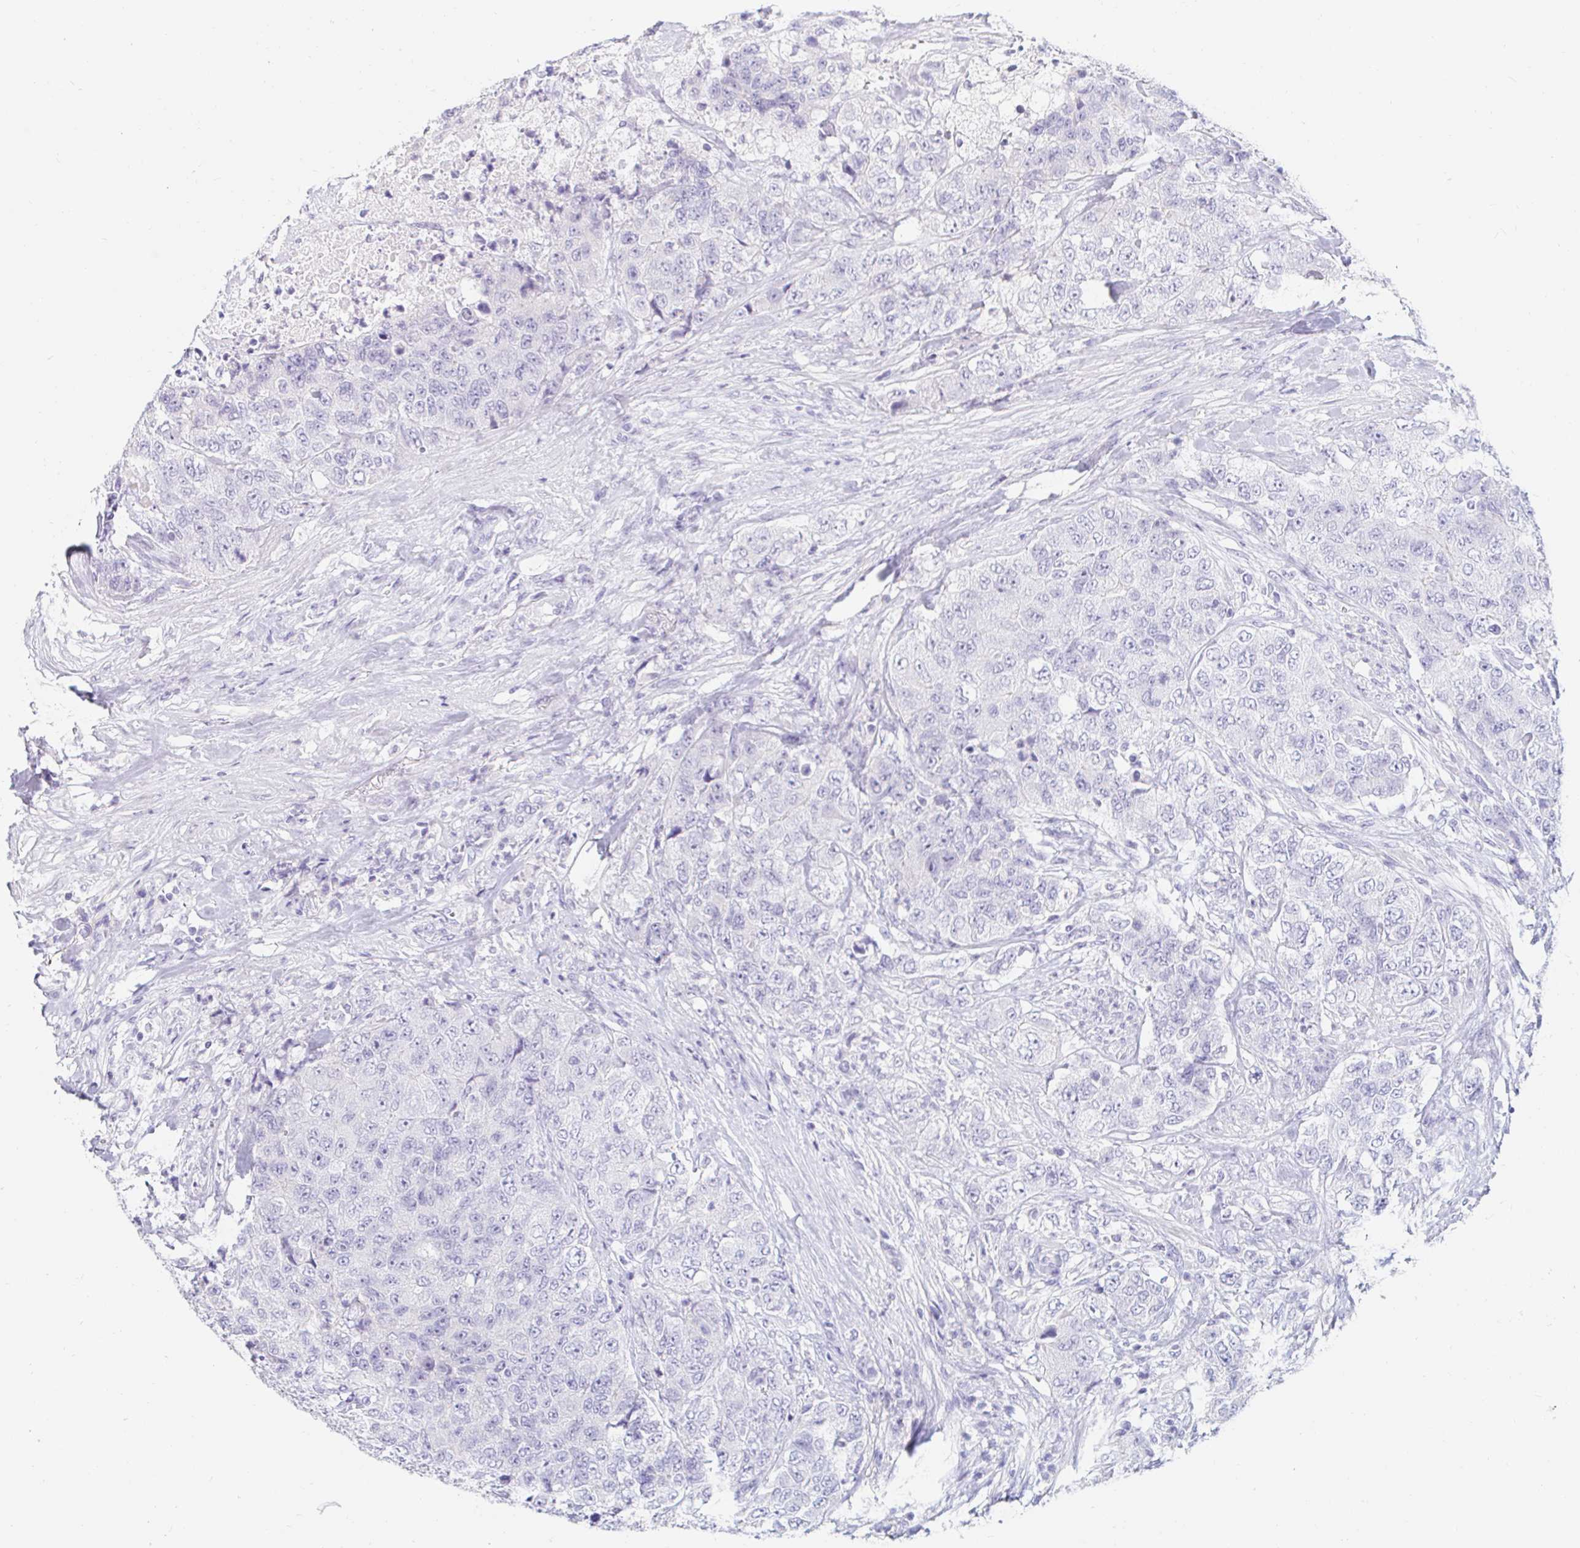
{"staining": {"intensity": "negative", "quantity": "none", "location": "none"}, "tissue": "urothelial cancer", "cell_type": "Tumor cells", "image_type": "cancer", "snomed": [{"axis": "morphology", "description": "Urothelial carcinoma, High grade"}, {"axis": "topography", "description": "Urinary bladder"}], "caption": "This is an immunohistochemistry (IHC) image of high-grade urothelial carcinoma. There is no expression in tumor cells.", "gene": "TEX44", "patient": {"sex": "female", "age": 78}}